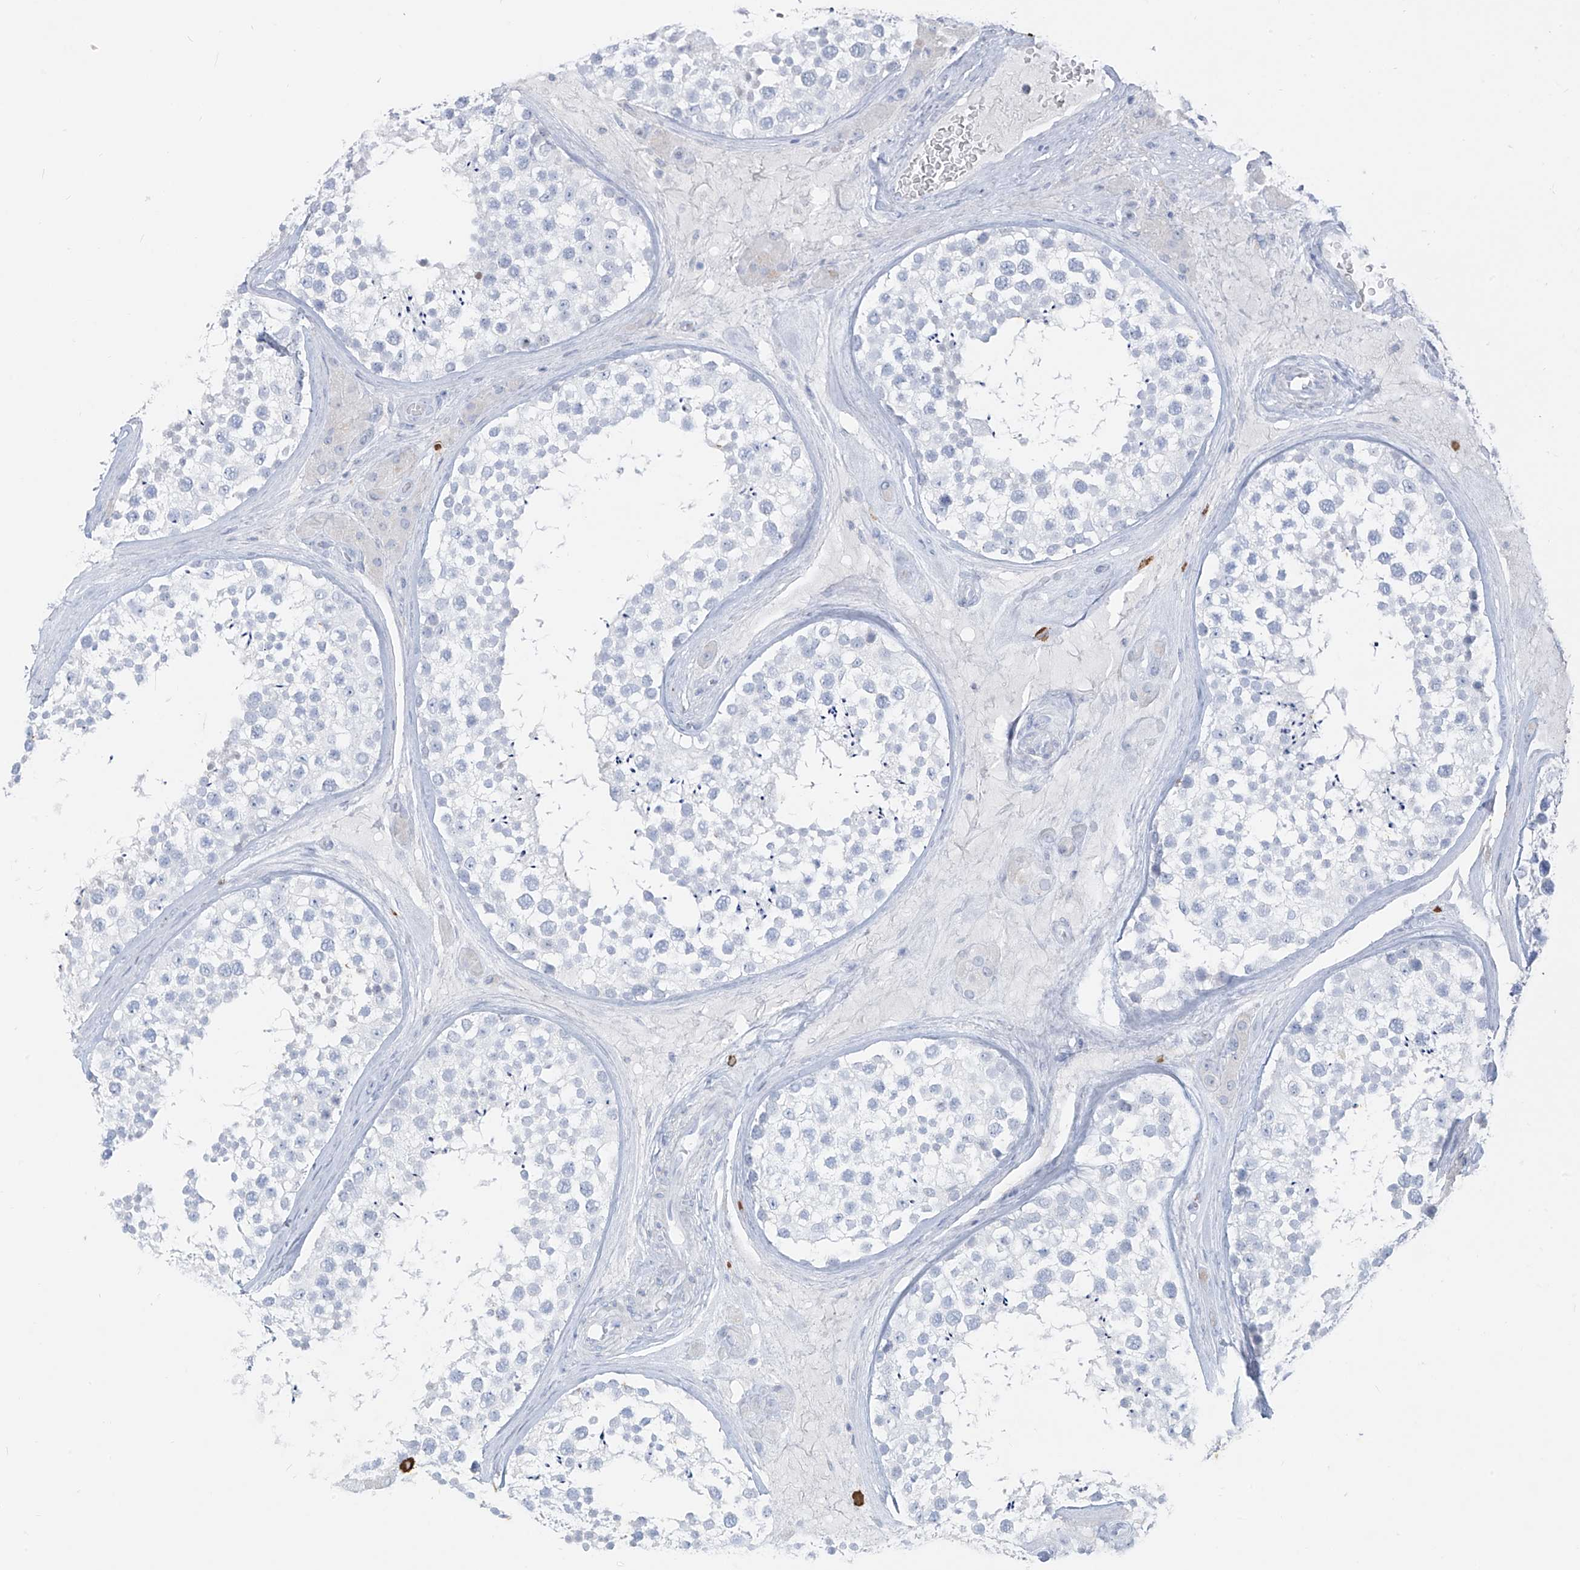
{"staining": {"intensity": "negative", "quantity": "none", "location": "none"}, "tissue": "testis", "cell_type": "Cells in seminiferous ducts", "image_type": "normal", "snomed": [{"axis": "morphology", "description": "Normal tissue, NOS"}, {"axis": "topography", "description": "Testis"}], "caption": "This is a image of IHC staining of normal testis, which shows no expression in cells in seminiferous ducts. (Brightfield microscopy of DAB (3,3'-diaminobenzidine) immunohistochemistry at high magnification).", "gene": "CX3CR1", "patient": {"sex": "male", "age": 46}}